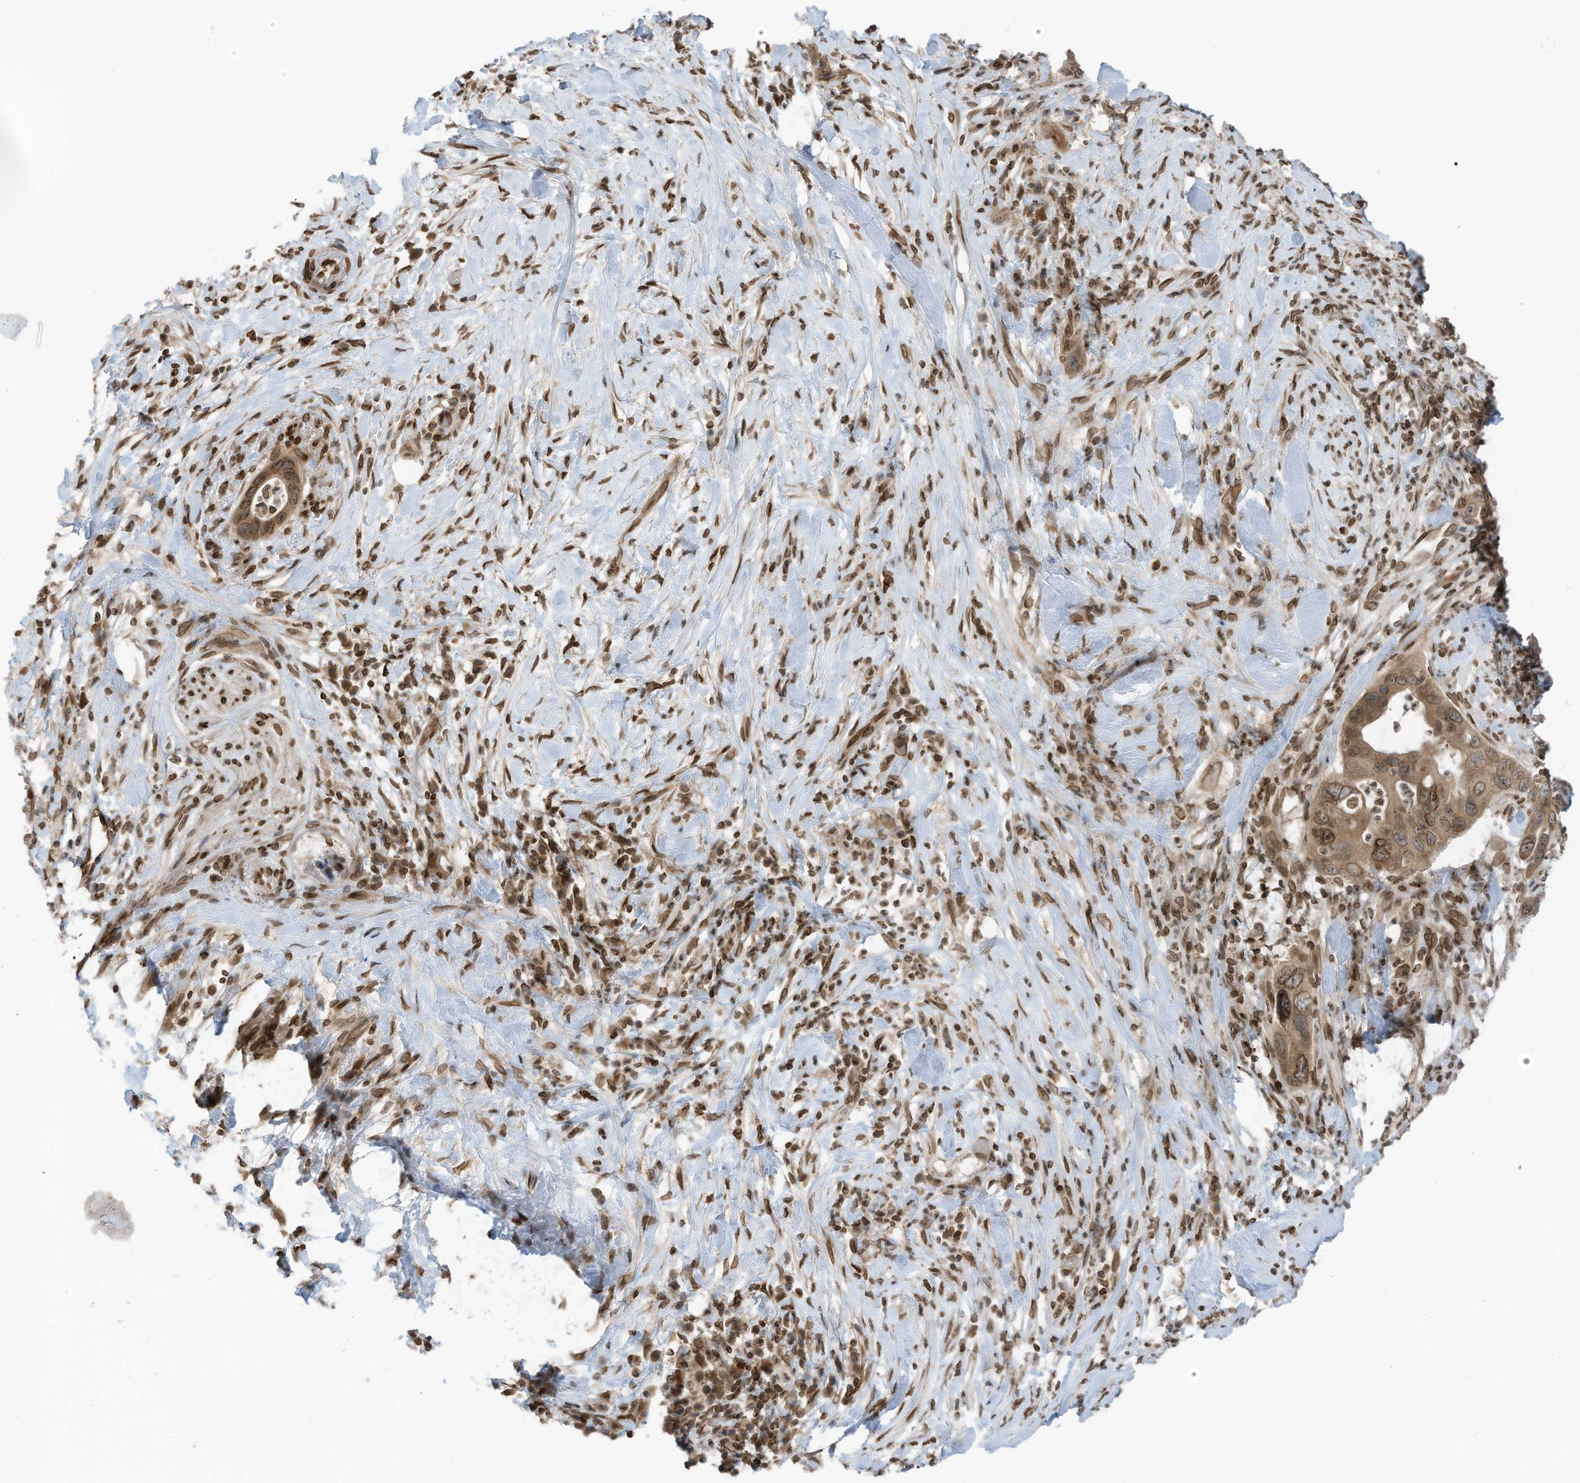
{"staining": {"intensity": "moderate", "quantity": ">75%", "location": "cytoplasmic/membranous,nuclear"}, "tissue": "pancreatic cancer", "cell_type": "Tumor cells", "image_type": "cancer", "snomed": [{"axis": "morphology", "description": "Adenocarcinoma, NOS"}, {"axis": "topography", "description": "Pancreas"}], "caption": "Protein expression analysis of human adenocarcinoma (pancreatic) reveals moderate cytoplasmic/membranous and nuclear positivity in about >75% of tumor cells.", "gene": "RABL3", "patient": {"sex": "female", "age": 71}}